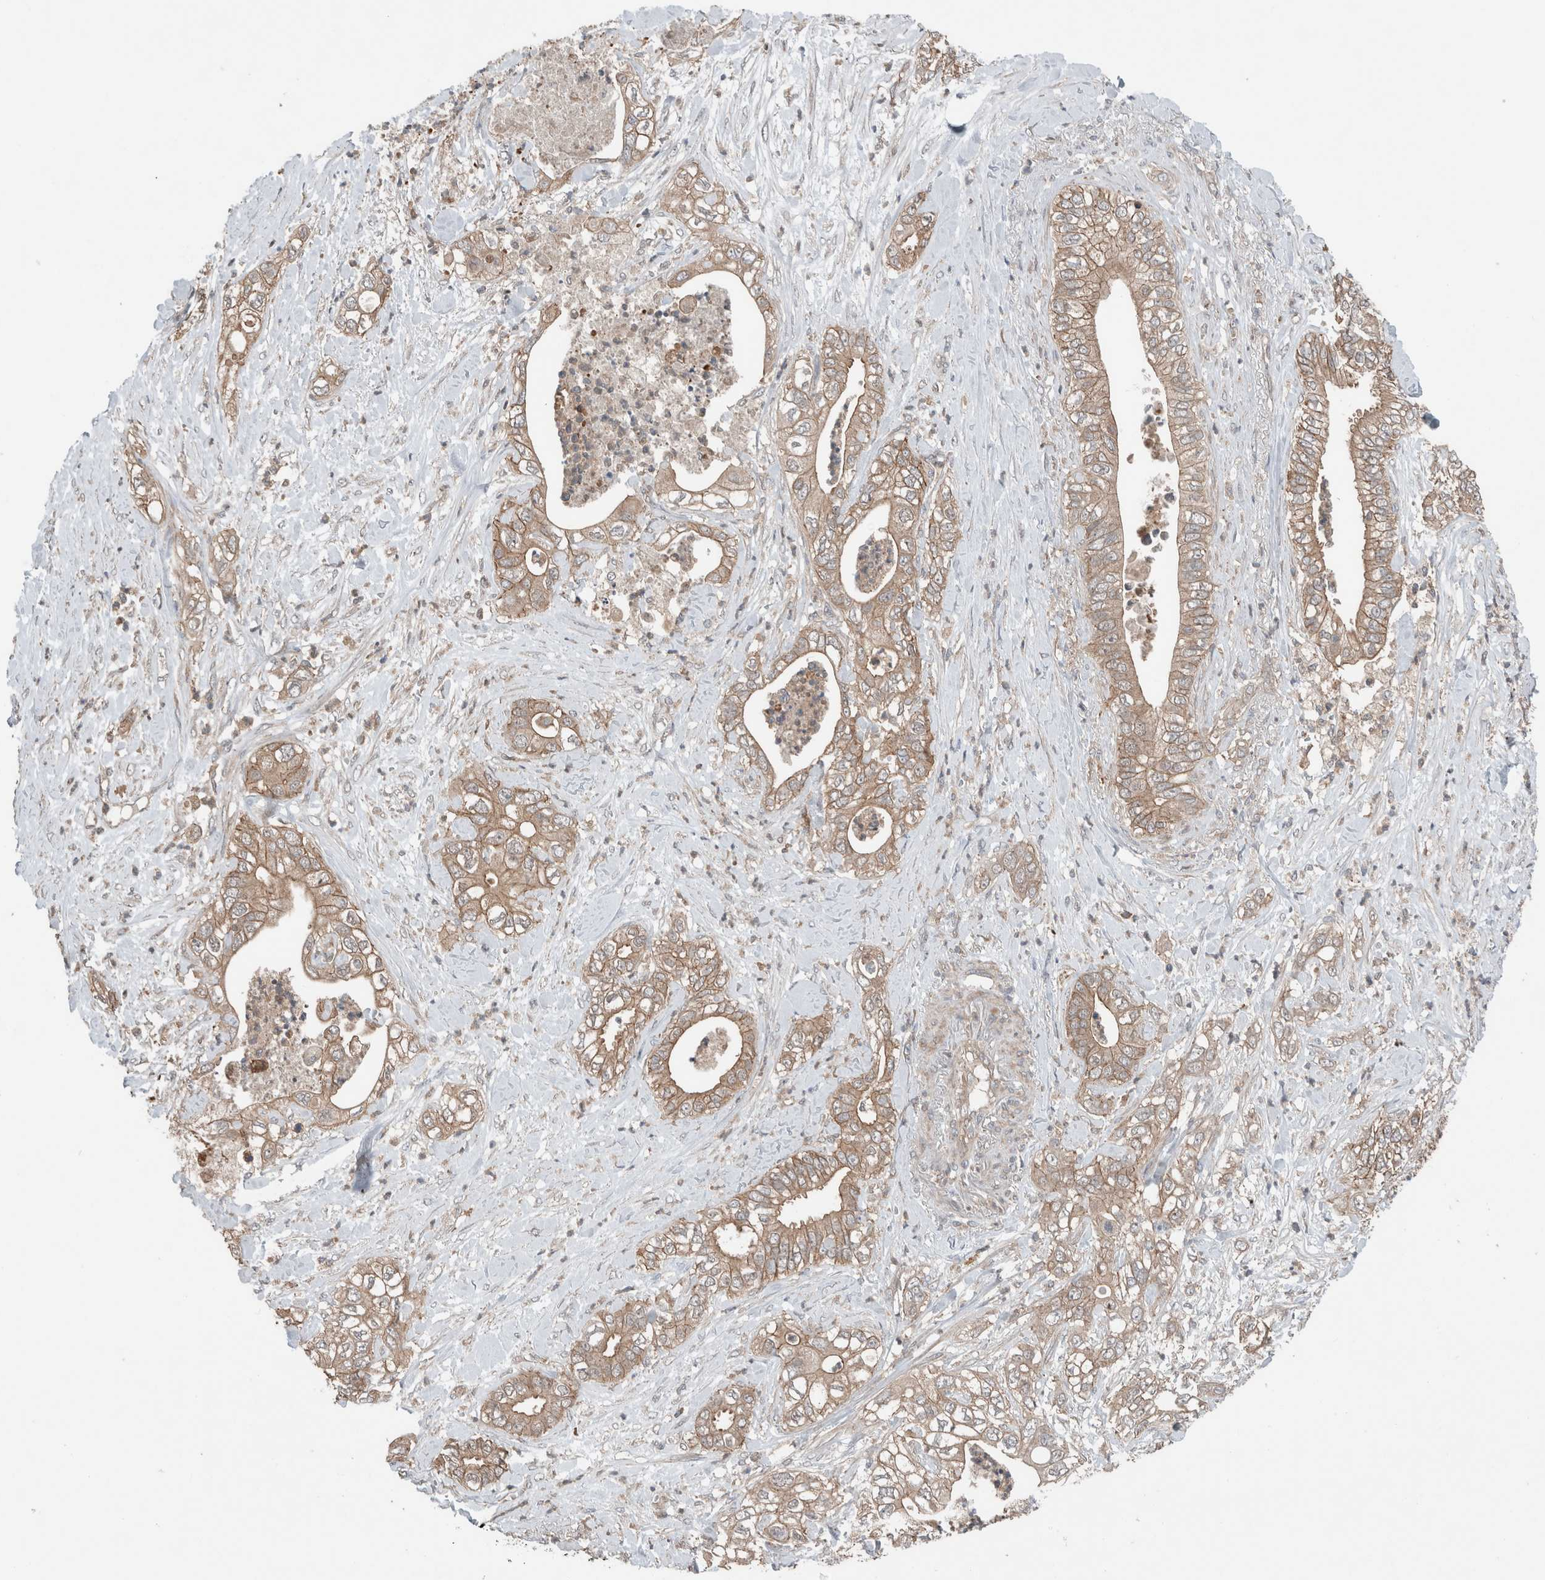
{"staining": {"intensity": "weak", "quantity": ">75%", "location": "cytoplasmic/membranous"}, "tissue": "pancreatic cancer", "cell_type": "Tumor cells", "image_type": "cancer", "snomed": [{"axis": "morphology", "description": "Adenocarcinoma, NOS"}, {"axis": "topography", "description": "Pancreas"}], "caption": "Immunohistochemistry image of human pancreatic cancer (adenocarcinoma) stained for a protein (brown), which reveals low levels of weak cytoplasmic/membranous positivity in approximately >75% of tumor cells.", "gene": "KLK14", "patient": {"sex": "female", "age": 78}}